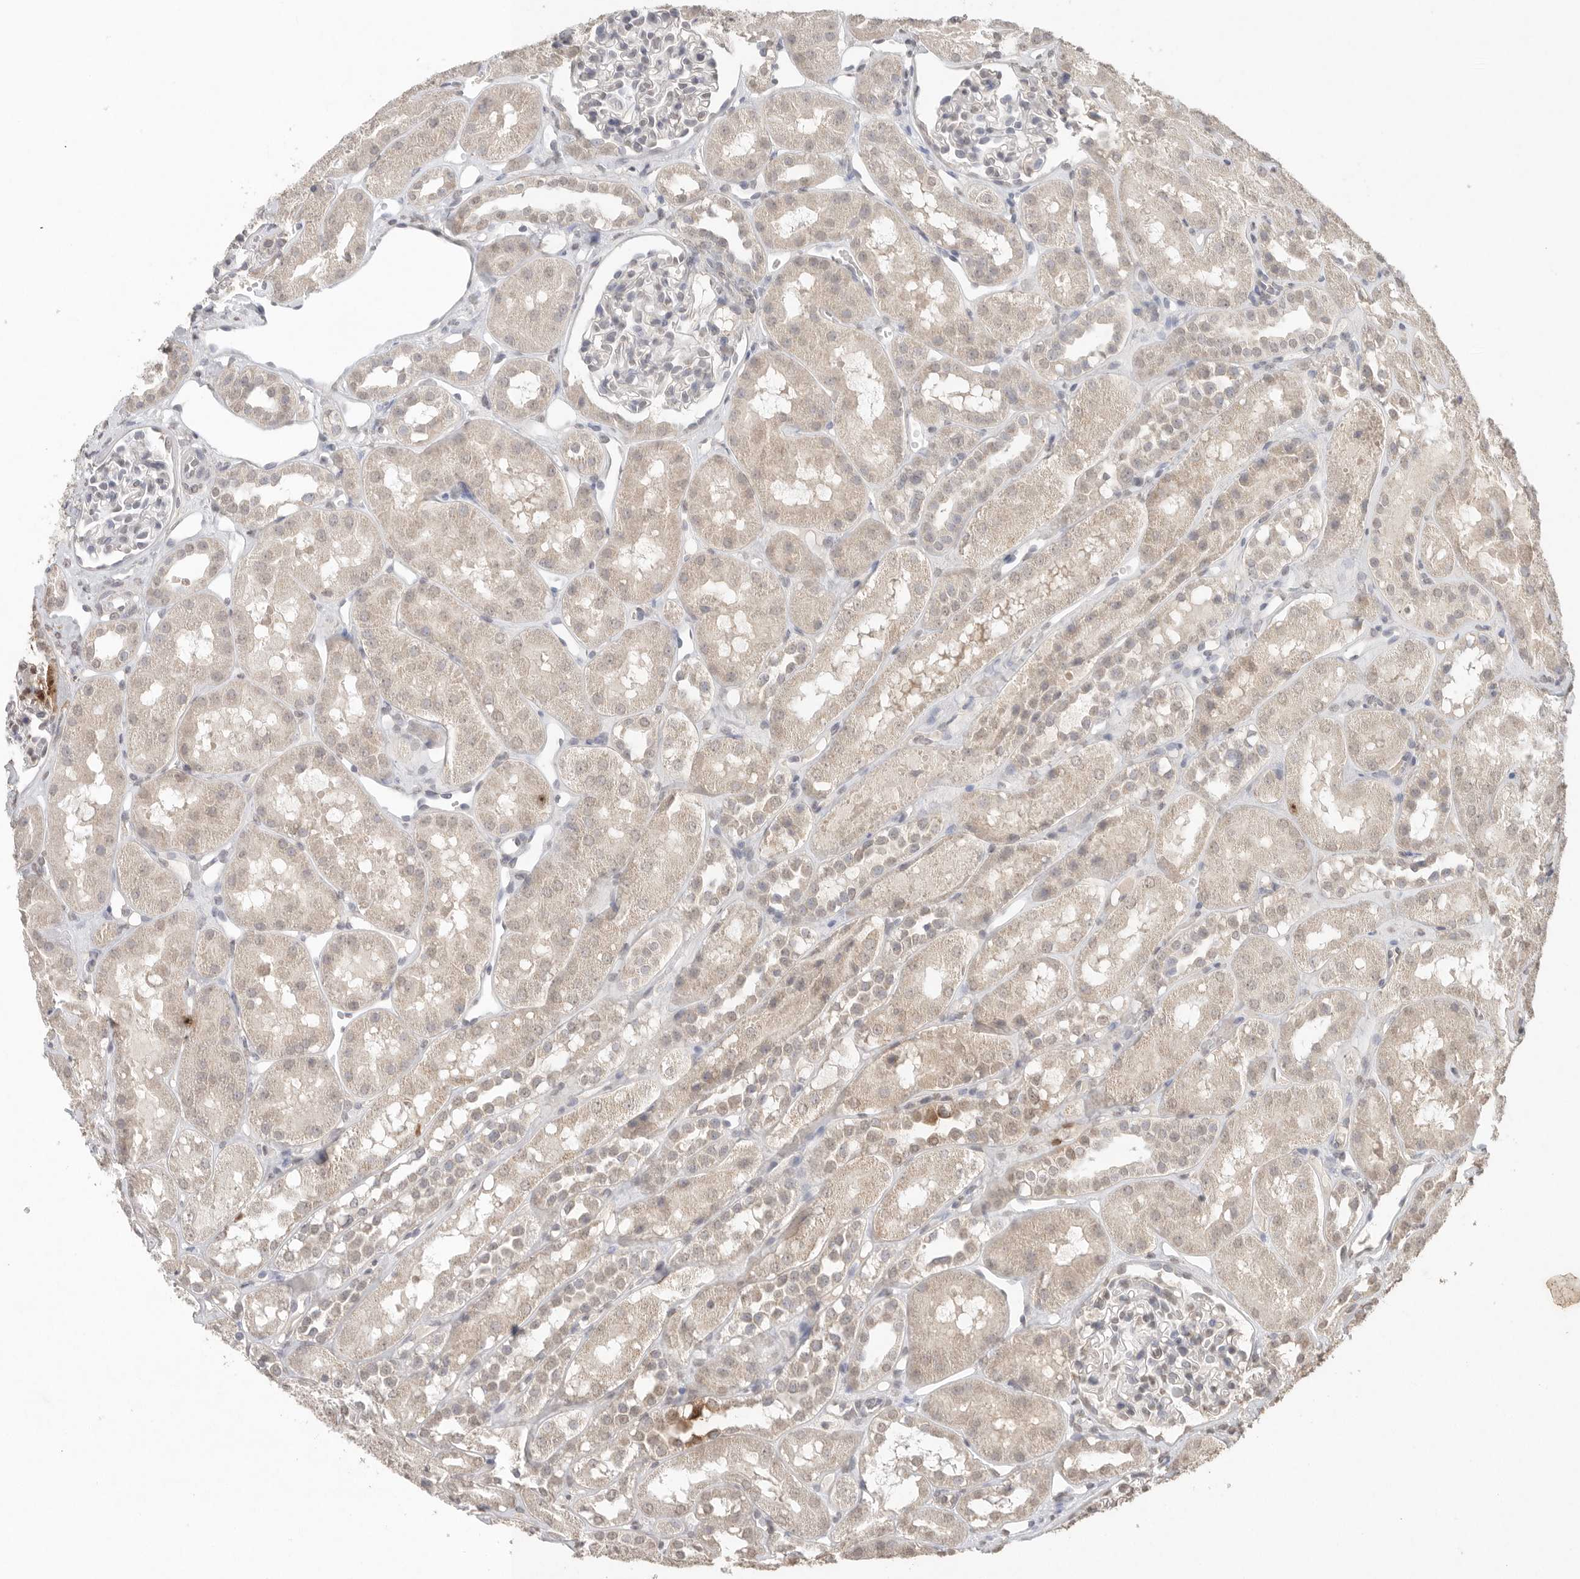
{"staining": {"intensity": "weak", "quantity": "<25%", "location": "nuclear"}, "tissue": "kidney", "cell_type": "Cells in glomeruli", "image_type": "normal", "snomed": [{"axis": "morphology", "description": "Normal tissue, NOS"}, {"axis": "topography", "description": "Kidney"}], "caption": "IHC image of unremarkable kidney: human kidney stained with DAB demonstrates no significant protein positivity in cells in glomeruli.", "gene": "KLK5", "patient": {"sex": "male", "age": 16}}